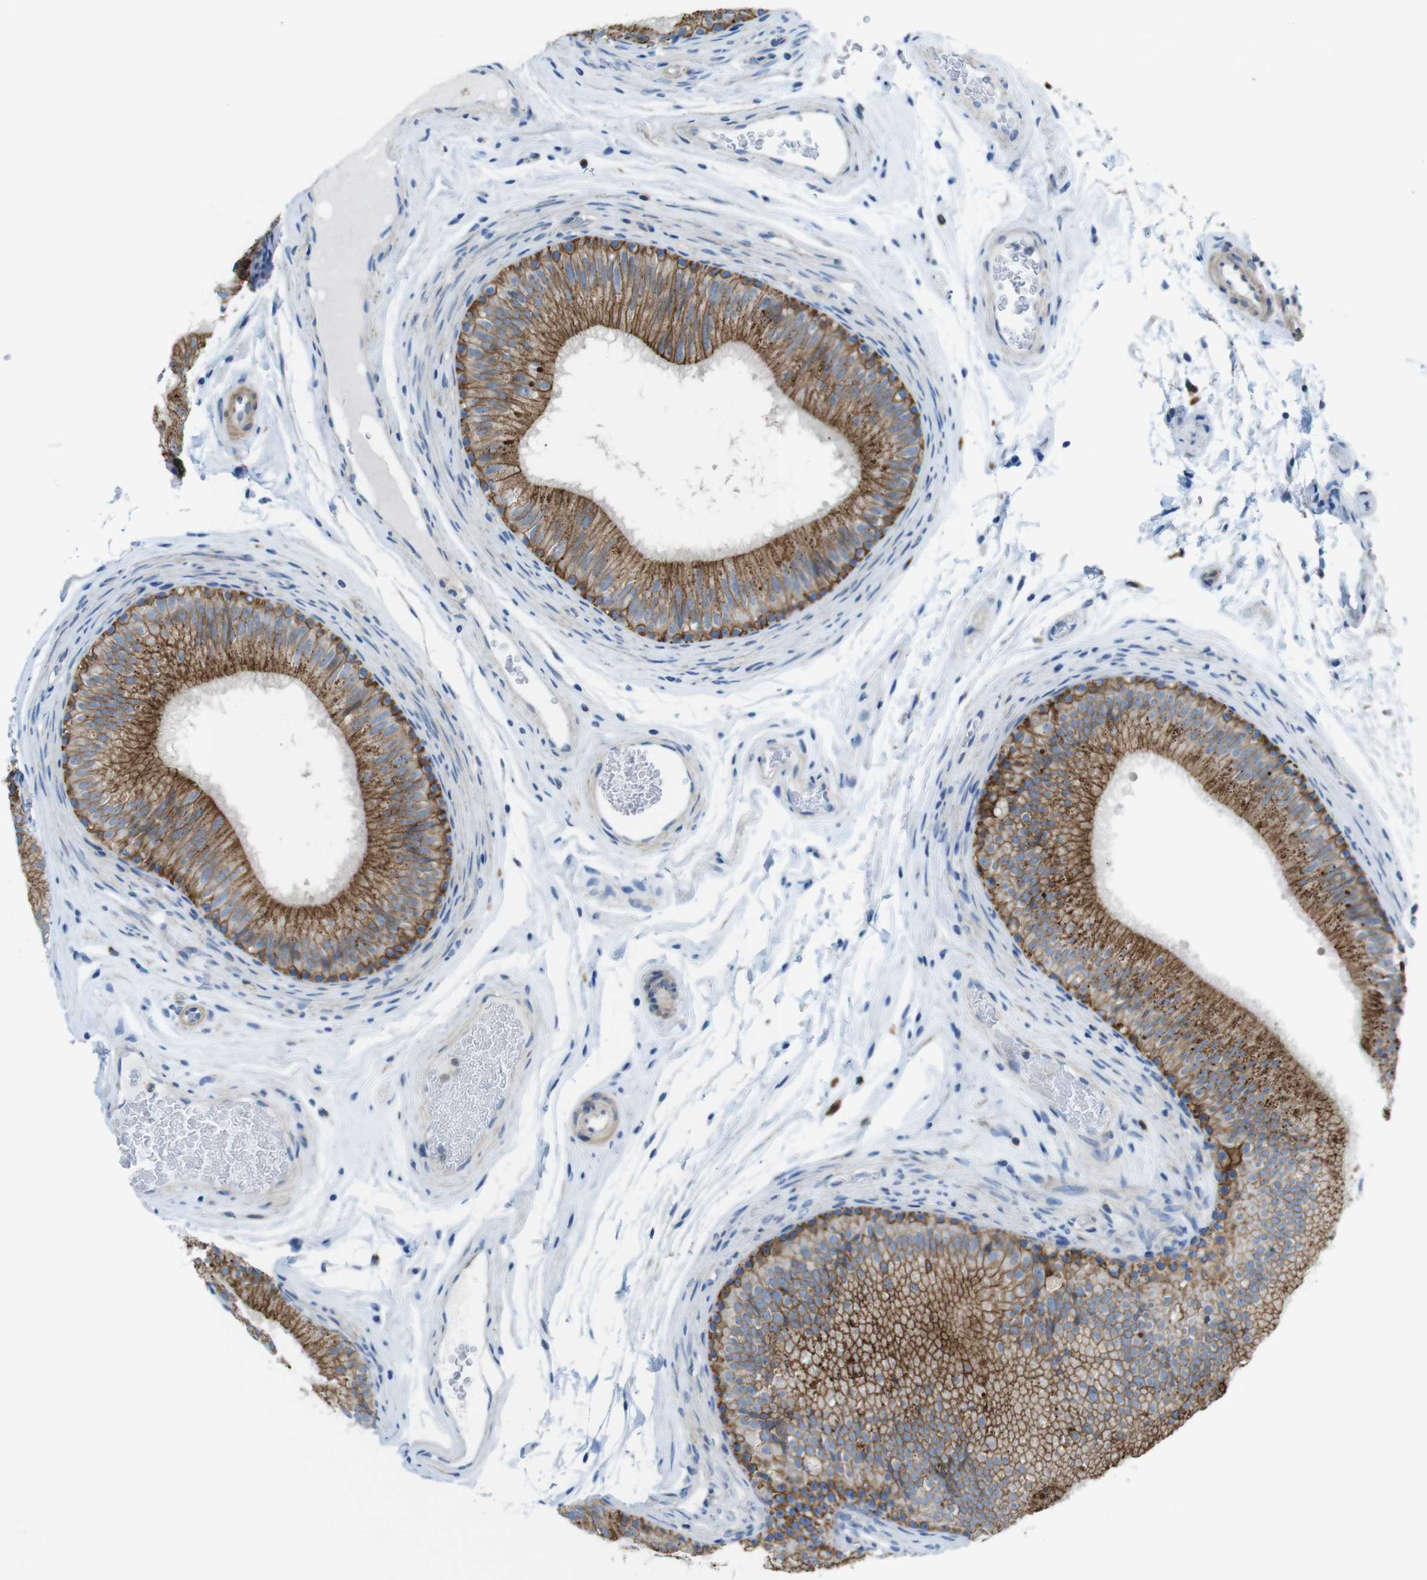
{"staining": {"intensity": "strong", "quantity": ">75%", "location": "cytoplasmic/membranous"}, "tissue": "epididymis", "cell_type": "Glandular cells", "image_type": "normal", "snomed": [{"axis": "morphology", "description": "Normal tissue, NOS"}, {"axis": "topography", "description": "Epididymis"}], "caption": "DAB immunohistochemical staining of normal human epididymis reveals strong cytoplasmic/membranous protein staining in approximately >75% of glandular cells.", "gene": "CLMN", "patient": {"sex": "male", "age": 36}}